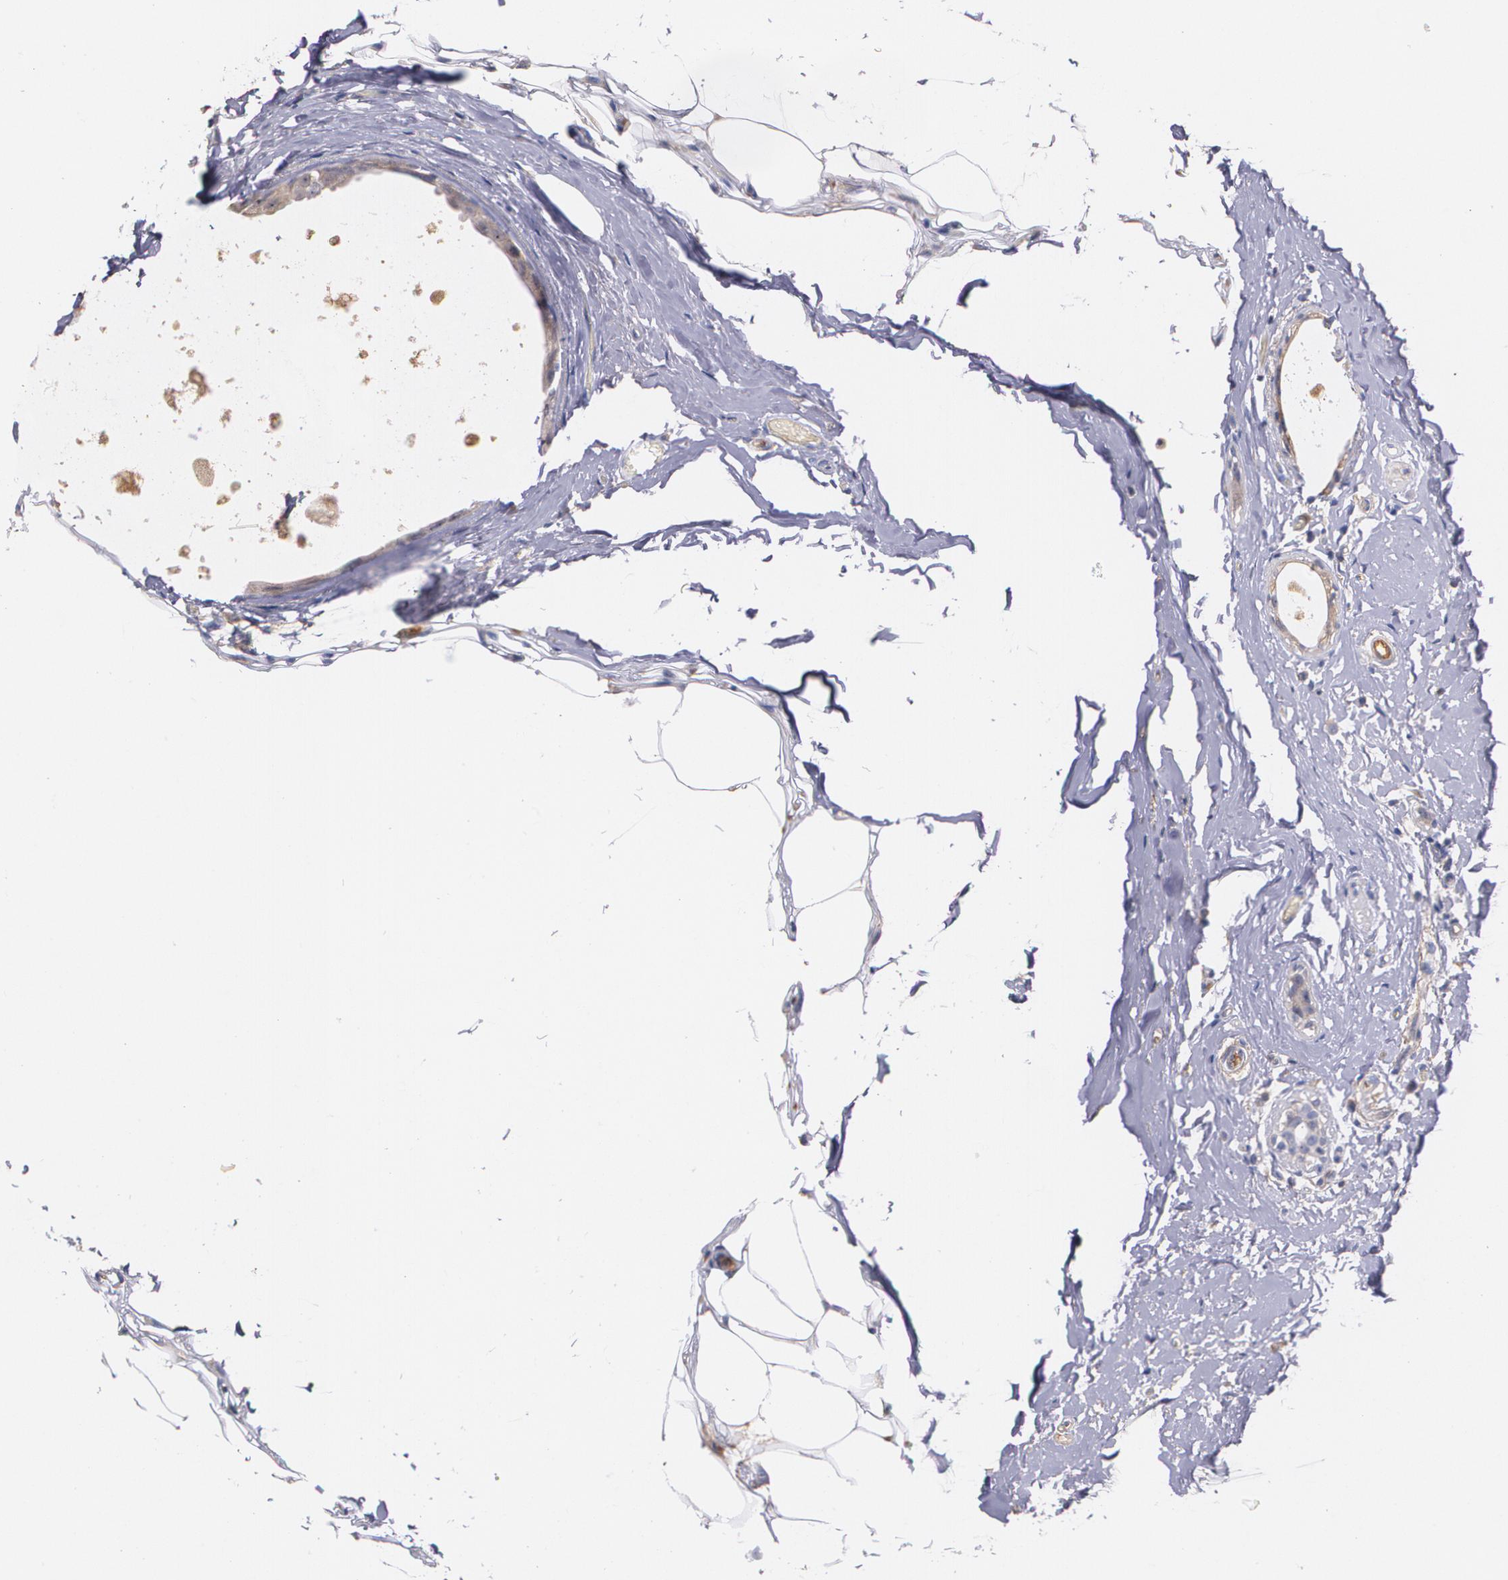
{"staining": {"intensity": "weak", "quantity": "<25%", "location": "cytoplasmic/membranous"}, "tissue": "breast cancer", "cell_type": "Tumor cells", "image_type": "cancer", "snomed": [{"axis": "morphology", "description": "Lobular carcinoma"}, {"axis": "topography", "description": "Breast"}], "caption": "Image shows no significant protein expression in tumor cells of breast cancer.", "gene": "AMBP", "patient": {"sex": "female", "age": 55}}